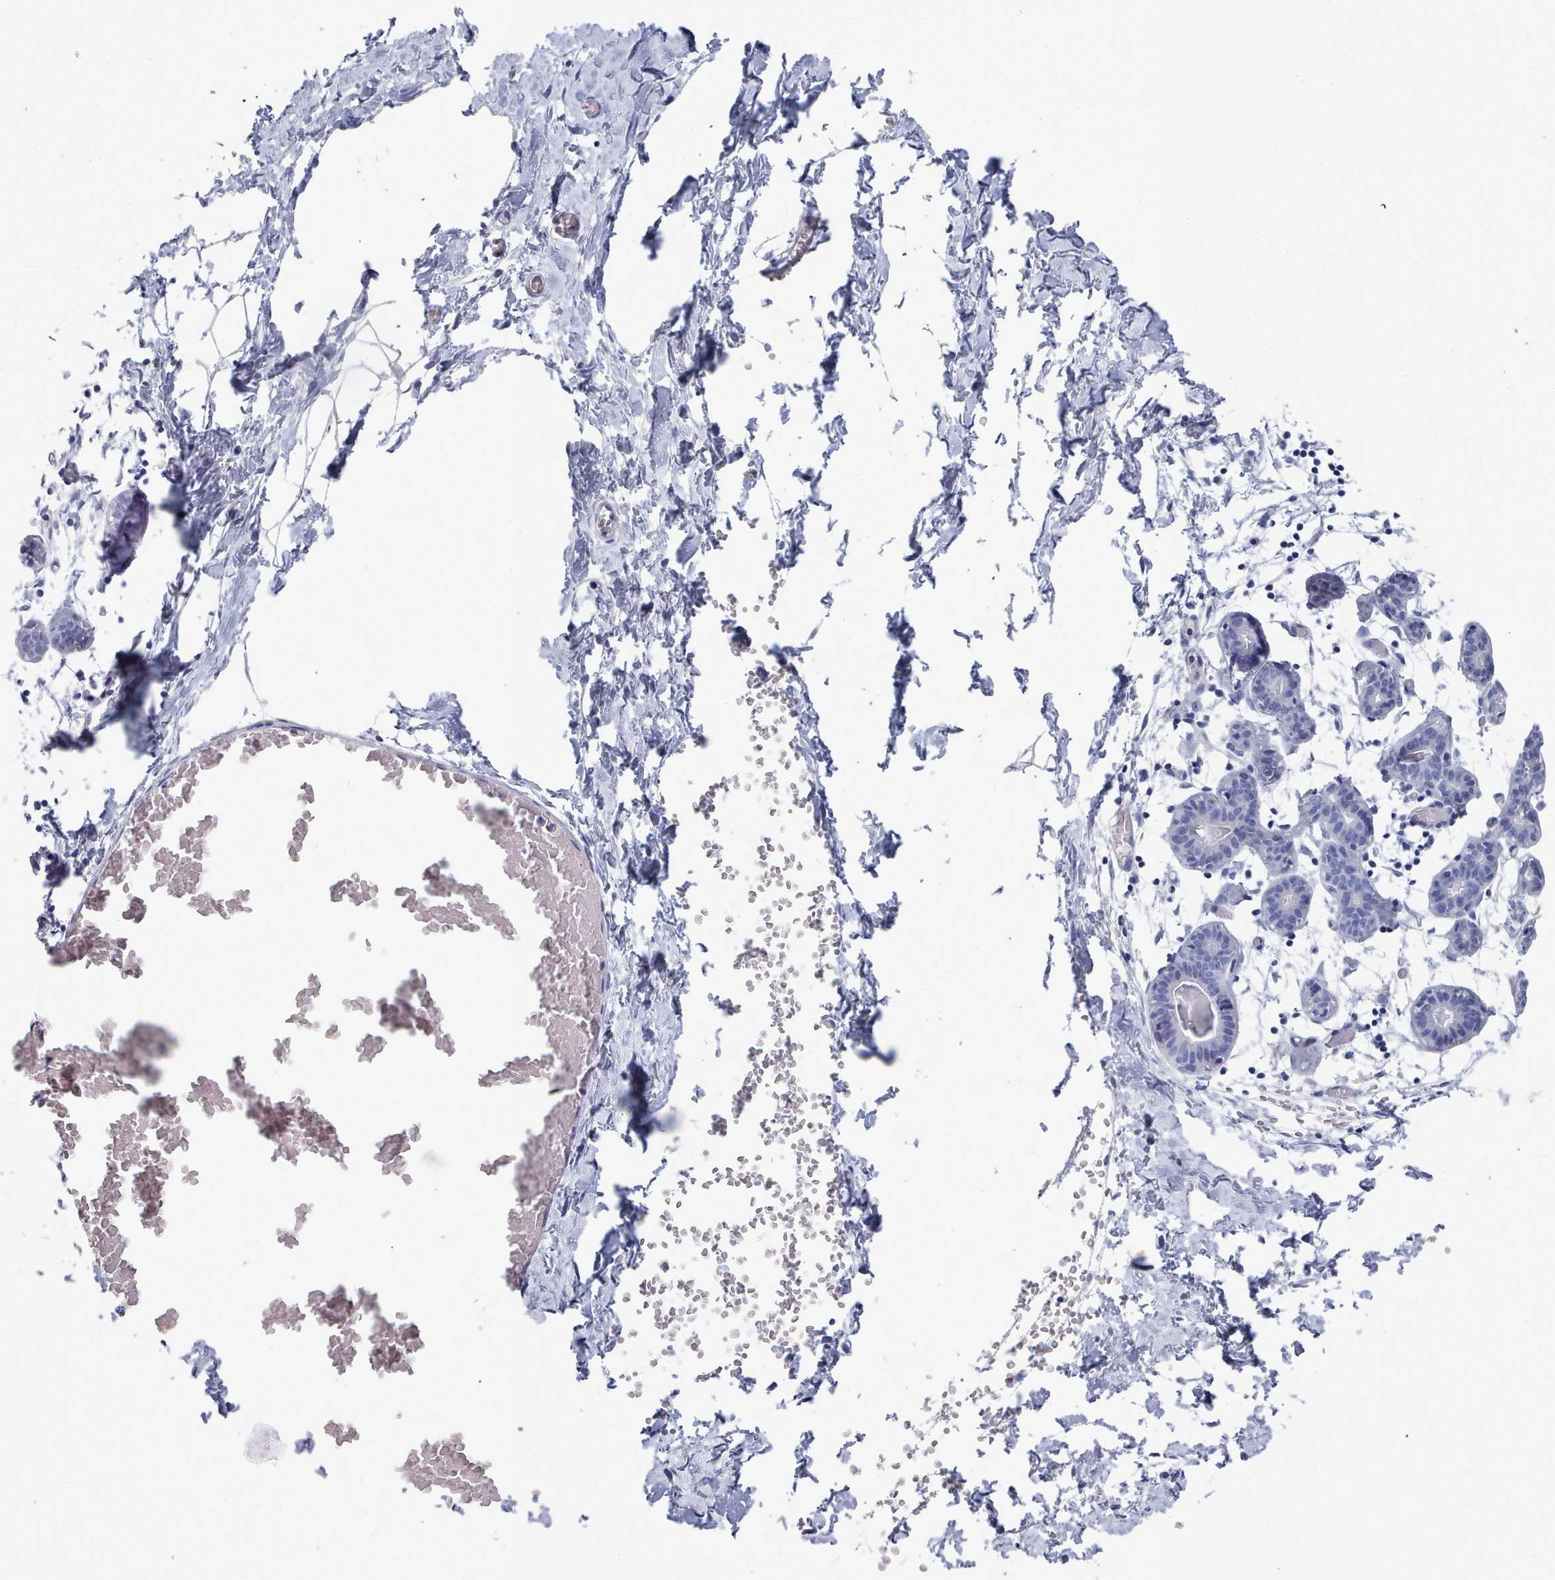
{"staining": {"intensity": "negative", "quantity": "none", "location": "none"}, "tissue": "breast", "cell_type": "Adipocytes", "image_type": "normal", "snomed": [{"axis": "morphology", "description": "Normal tissue, NOS"}, {"axis": "topography", "description": "Breast"}], "caption": "This is an immunohistochemistry (IHC) photomicrograph of unremarkable breast. There is no staining in adipocytes.", "gene": "ENSG00000285188", "patient": {"sex": "female", "age": 27}}